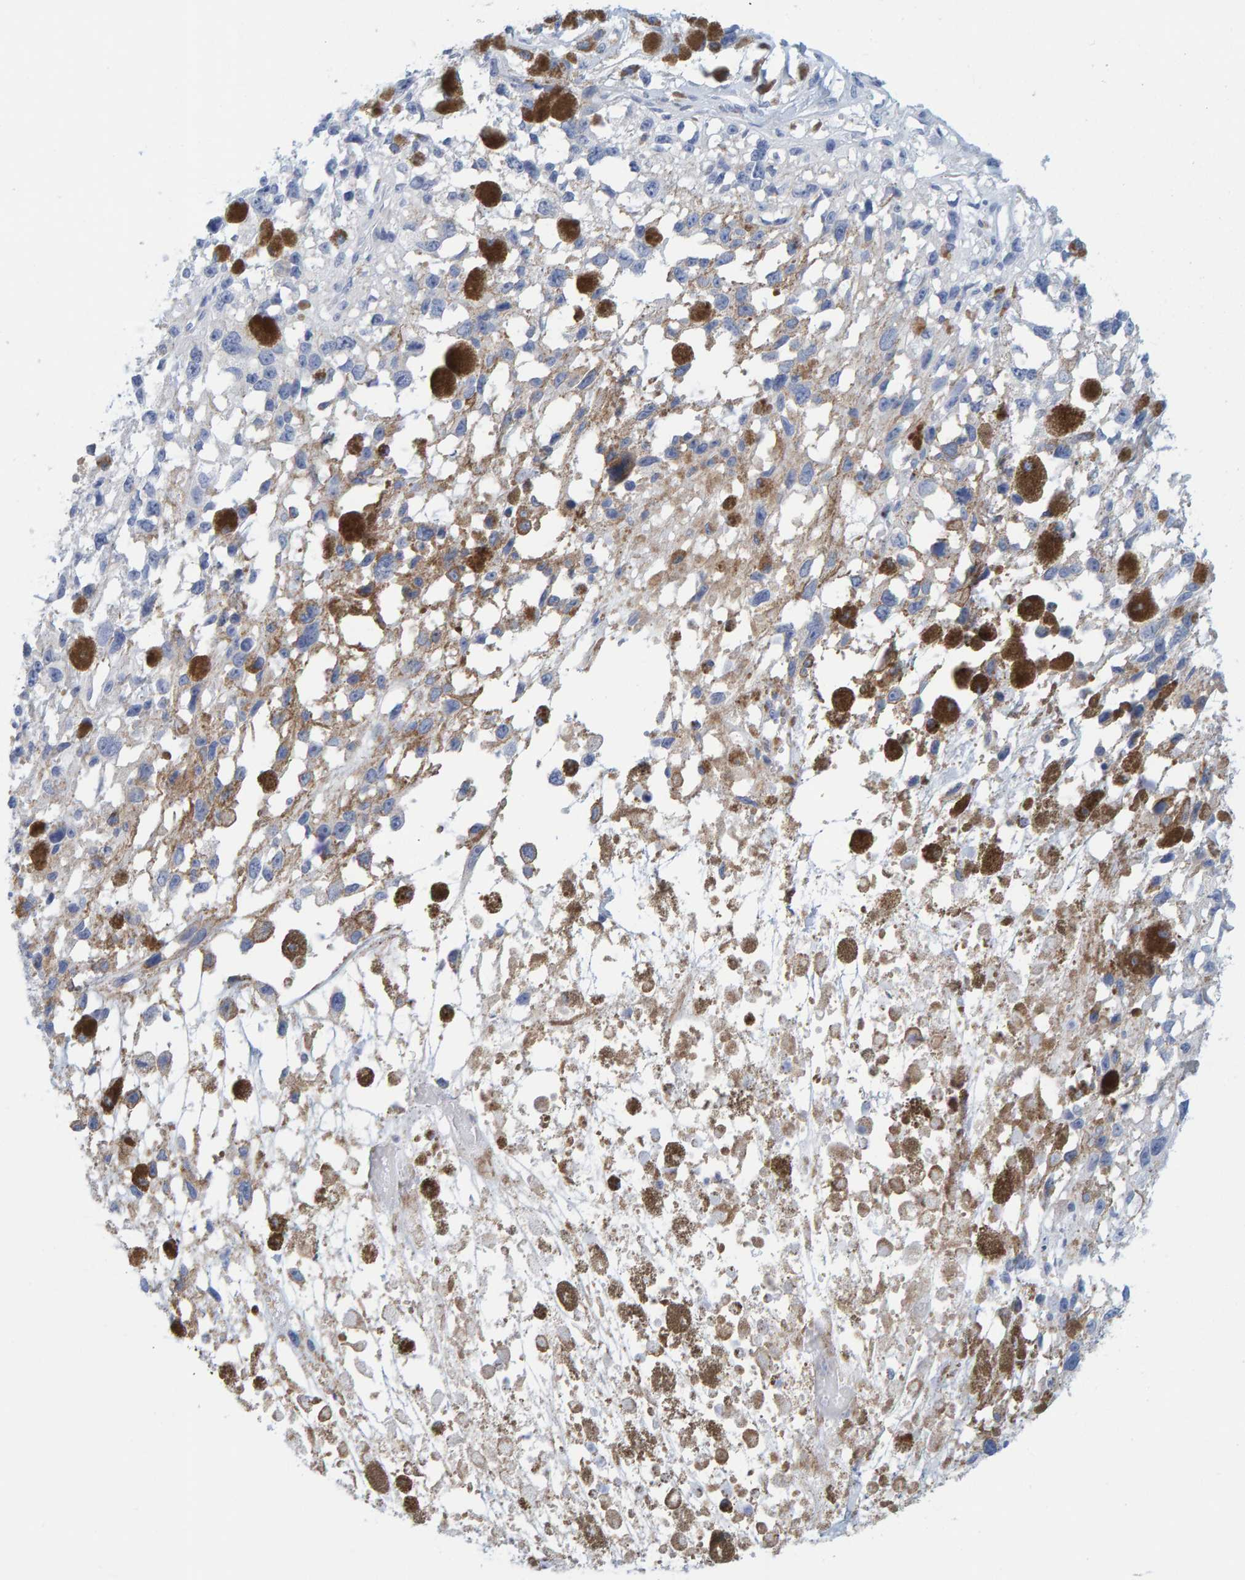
{"staining": {"intensity": "negative", "quantity": "none", "location": "none"}, "tissue": "melanoma", "cell_type": "Tumor cells", "image_type": "cancer", "snomed": [{"axis": "morphology", "description": "Malignant melanoma, Metastatic site"}, {"axis": "topography", "description": "Lymph node"}], "caption": "This is a micrograph of immunohistochemistry (IHC) staining of melanoma, which shows no staining in tumor cells.", "gene": "KLHL11", "patient": {"sex": "male", "age": 59}}